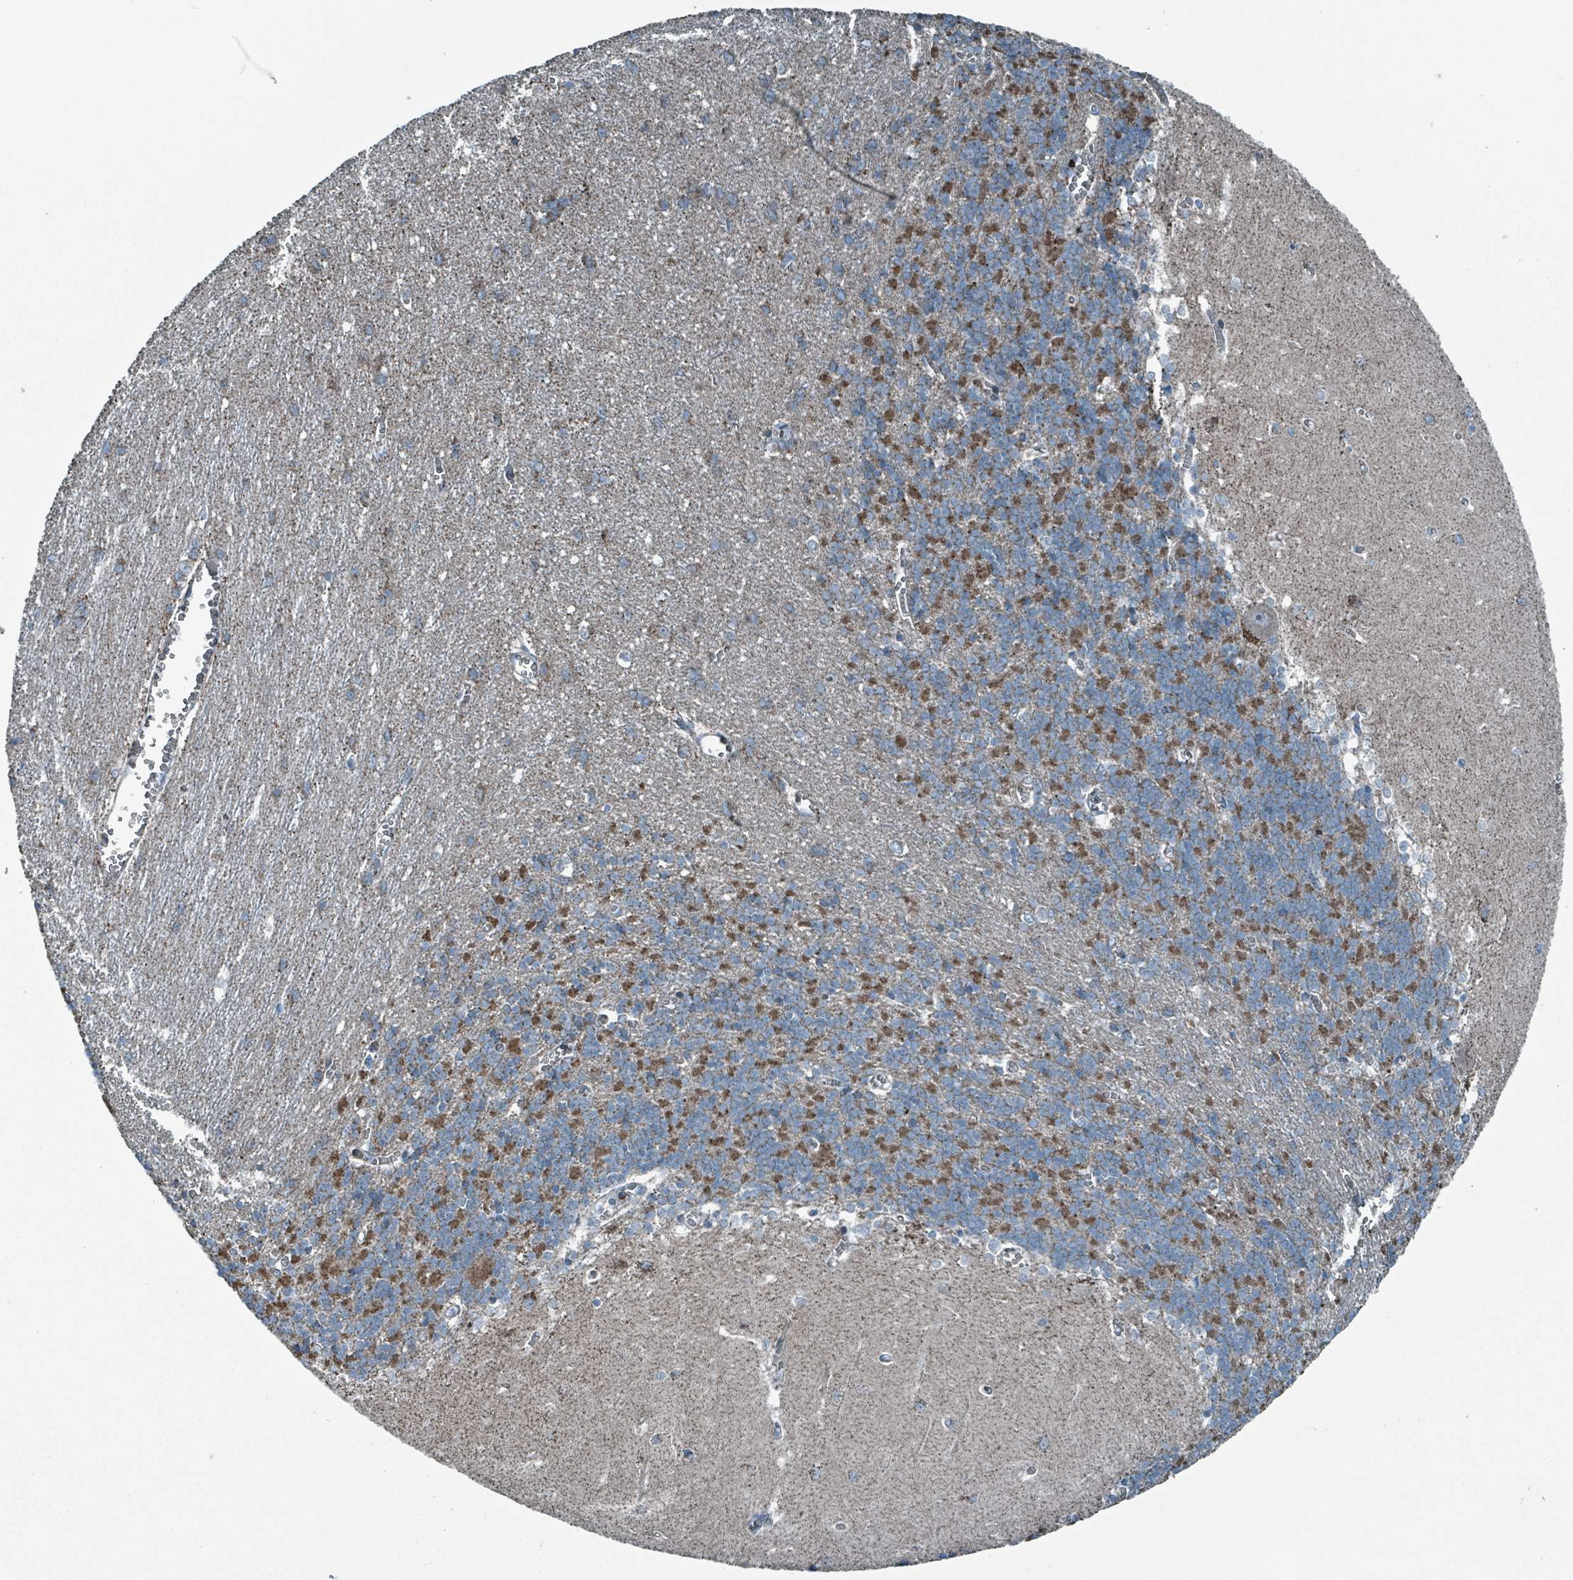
{"staining": {"intensity": "moderate", "quantity": "25%-75%", "location": "cytoplasmic/membranous"}, "tissue": "cerebellum", "cell_type": "Cells in granular layer", "image_type": "normal", "snomed": [{"axis": "morphology", "description": "Normal tissue, NOS"}, {"axis": "topography", "description": "Cerebellum"}], "caption": "Human cerebellum stained for a protein (brown) reveals moderate cytoplasmic/membranous positive positivity in approximately 25%-75% of cells in granular layer.", "gene": "ABHD18", "patient": {"sex": "male", "age": 37}}